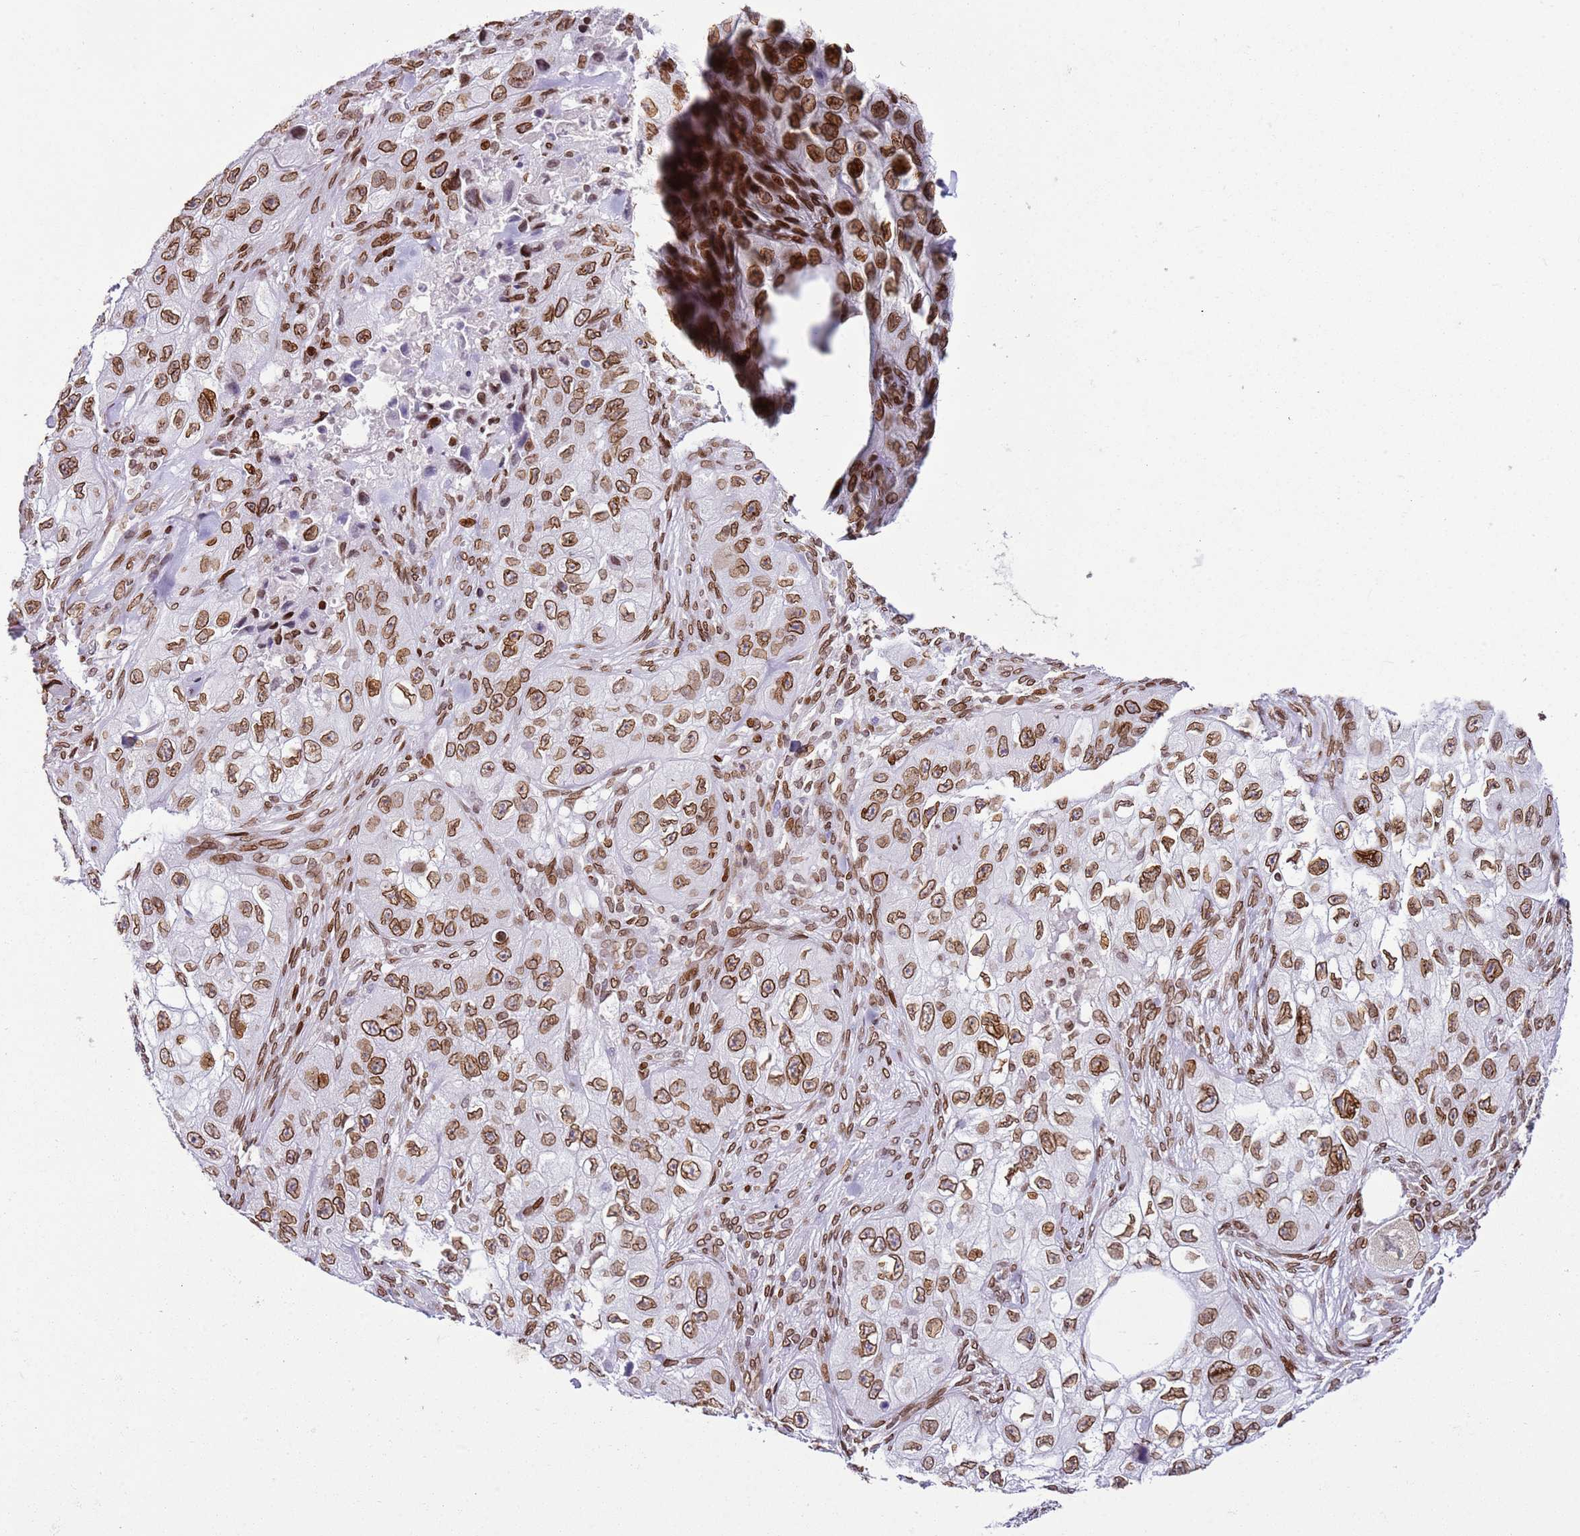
{"staining": {"intensity": "strong", "quantity": ">75%", "location": "cytoplasmic/membranous,nuclear"}, "tissue": "skin cancer", "cell_type": "Tumor cells", "image_type": "cancer", "snomed": [{"axis": "morphology", "description": "Squamous cell carcinoma, NOS"}, {"axis": "topography", "description": "Skin"}, {"axis": "topography", "description": "Subcutis"}], "caption": "IHC of skin cancer reveals high levels of strong cytoplasmic/membranous and nuclear staining in about >75% of tumor cells. (DAB IHC with brightfield microscopy, high magnification).", "gene": "POU6F1", "patient": {"sex": "male", "age": 73}}